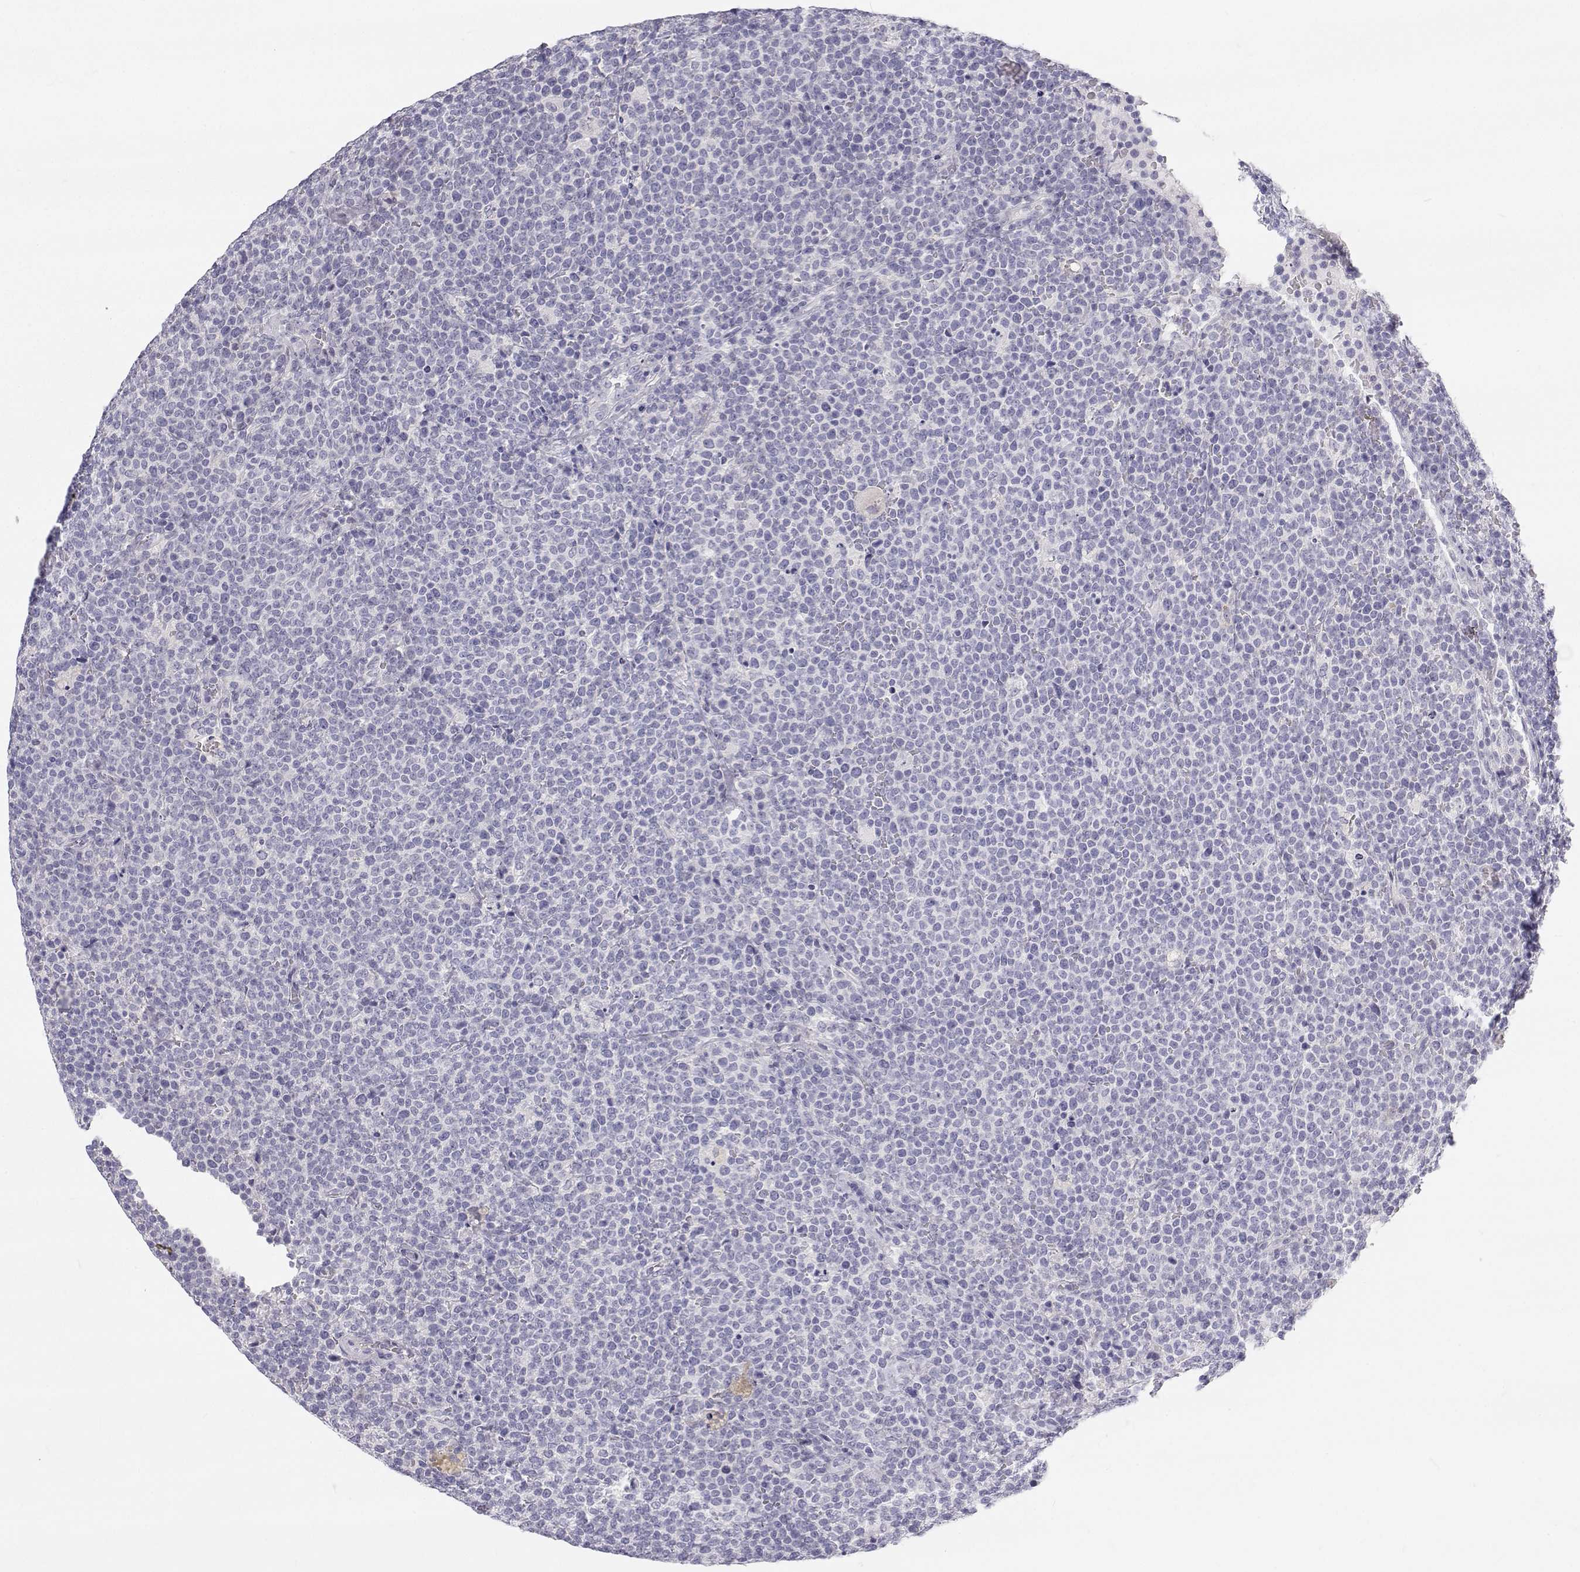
{"staining": {"intensity": "negative", "quantity": "none", "location": "none"}, "tissue": "lymphoma", "cell_type": "Tumor cells", "image_type": "cancer", "snomed": [{"axis": "morphology", "description": "Malignant lymphoma, non-Hodgkin's type, High grade"}, {"axis": "topography", "description": "Lymph node"}], "caption": "DAB (3,3'-diaminobenzidine) immunohistochemical staining of human lymphoma exhibits no significant expression in tumor cells.", "gene": "TTN", "patient": {"sex": "male", "age": 61}}